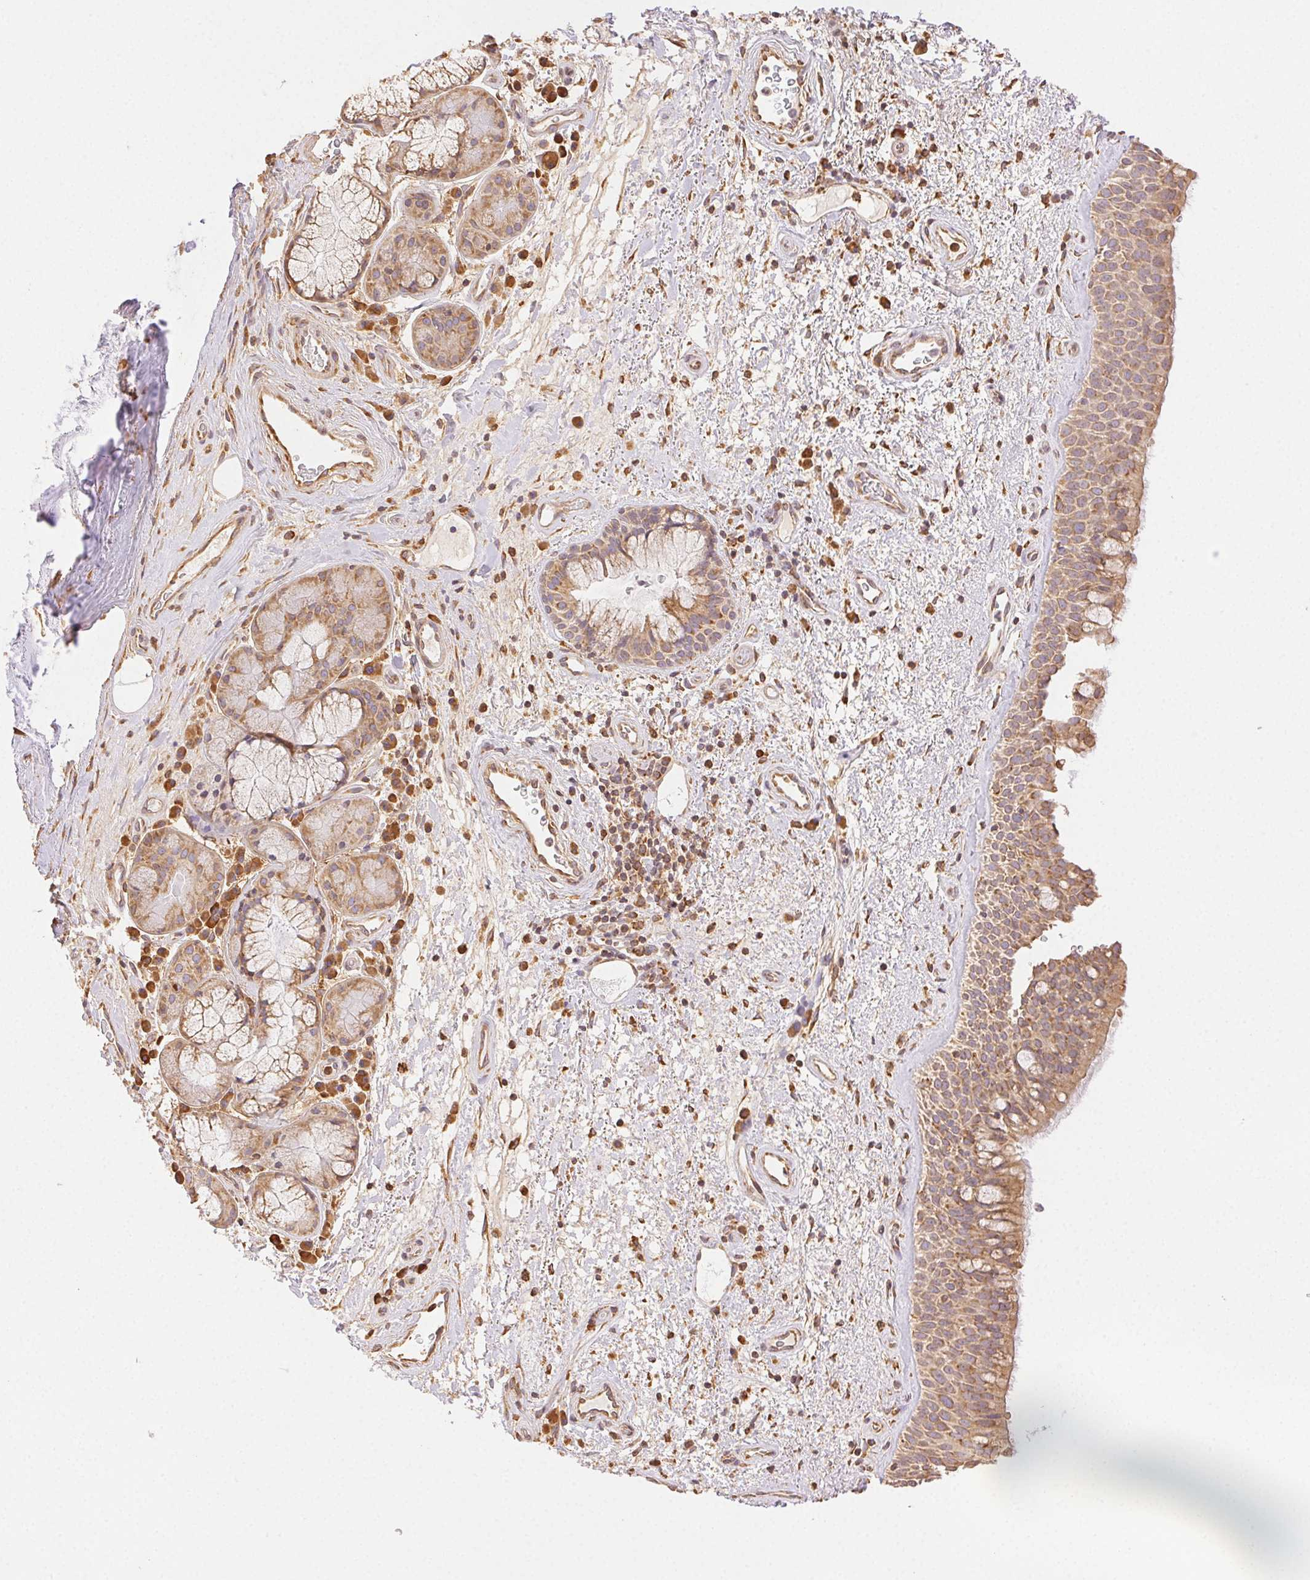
{"staining": {"intensity": "moderate", "quantity": ">75%", "location": "cytoplasmic/membranous"}, "tissue": "bronchus", "cell_type": "Respiratory epithelial cells", "image_type": "normal", "snomed": [{"axis": "morphology", "description": "Normal tissue, NOS"}, {"axis": "topography", "description": "Bronchus"}], "caption": "Protein expression by immunohistochemistry exhibits moderate cytoplasmic/membranous expression in about >75% of respiratory epithelial cells in benign bronchus. The protein of interest is stained brown, and the nuclei are stained in blue (DAB IHC with brightfield microscopy, high magnification).", "gene": "ENTREP1", "patient": {"sex": "male", "age": 48}}